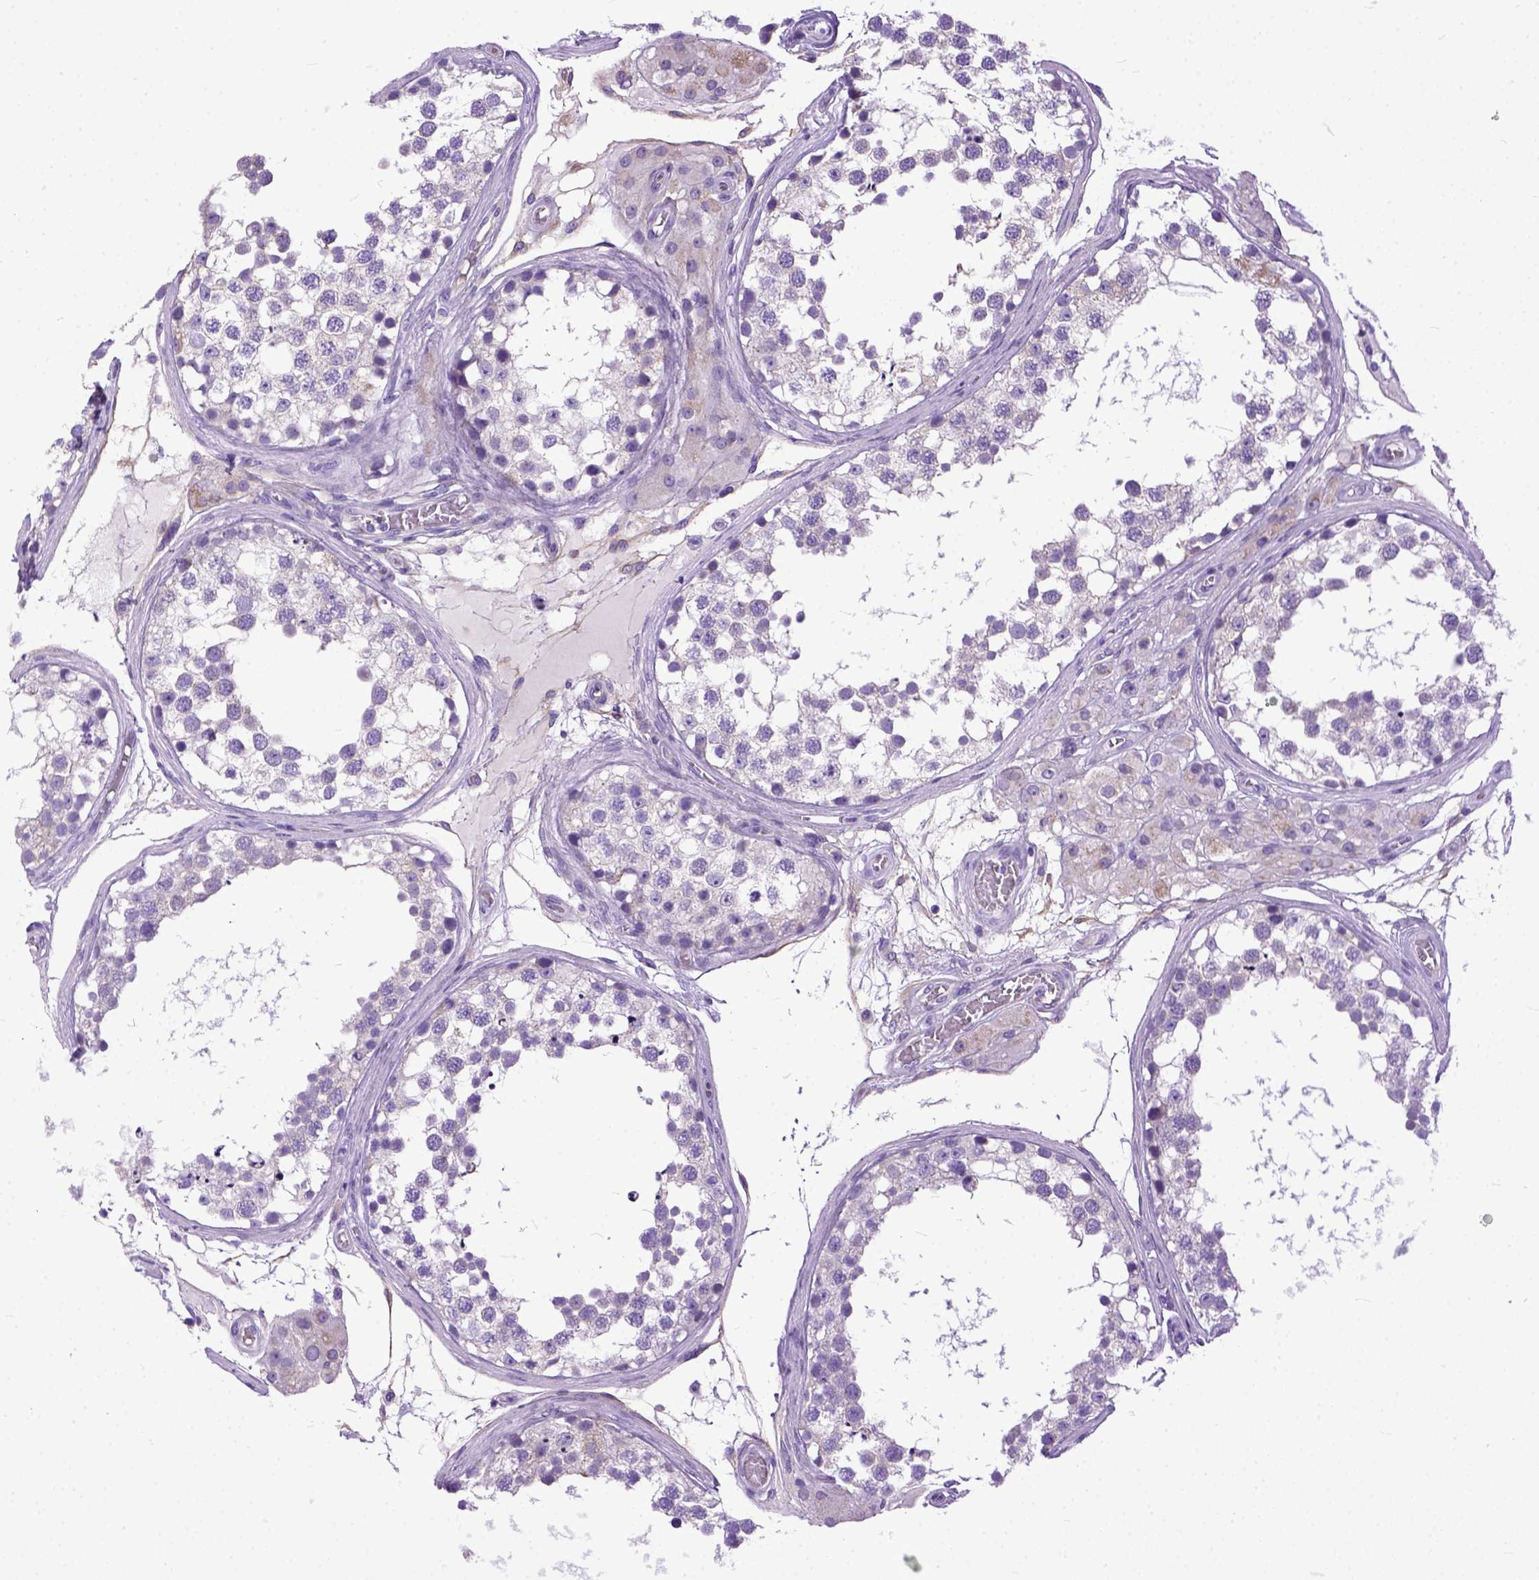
{"staining": {"intensity": "negative", "quantity": "none", "location": "none"}, "tissue": "testis", "cell_type": "Cells in seminiferous ducts", "image_type": "normal", "snomed": [{"axis": "morphology", "description": "Normal tissue, NOS"}, {"axis": "morphology", "description": "Seminoma, NOS"}, {"axis": "topography", "description": "Testis"}], "caption": "Immunohistochemistry (IHC) image of unremarkable testis: testis stained with DAB (3,3'-diaminobenzidine) reveals no significant protein expression in cells in seminiferous ducts. (Stains: DAB immunohistochemistry (IHC) with hematoxylin counter stain, Microscopy: brightfield microscopy at high magnification).", "gene": "PPL", "patient": {"sex": "male", "age": 65}}